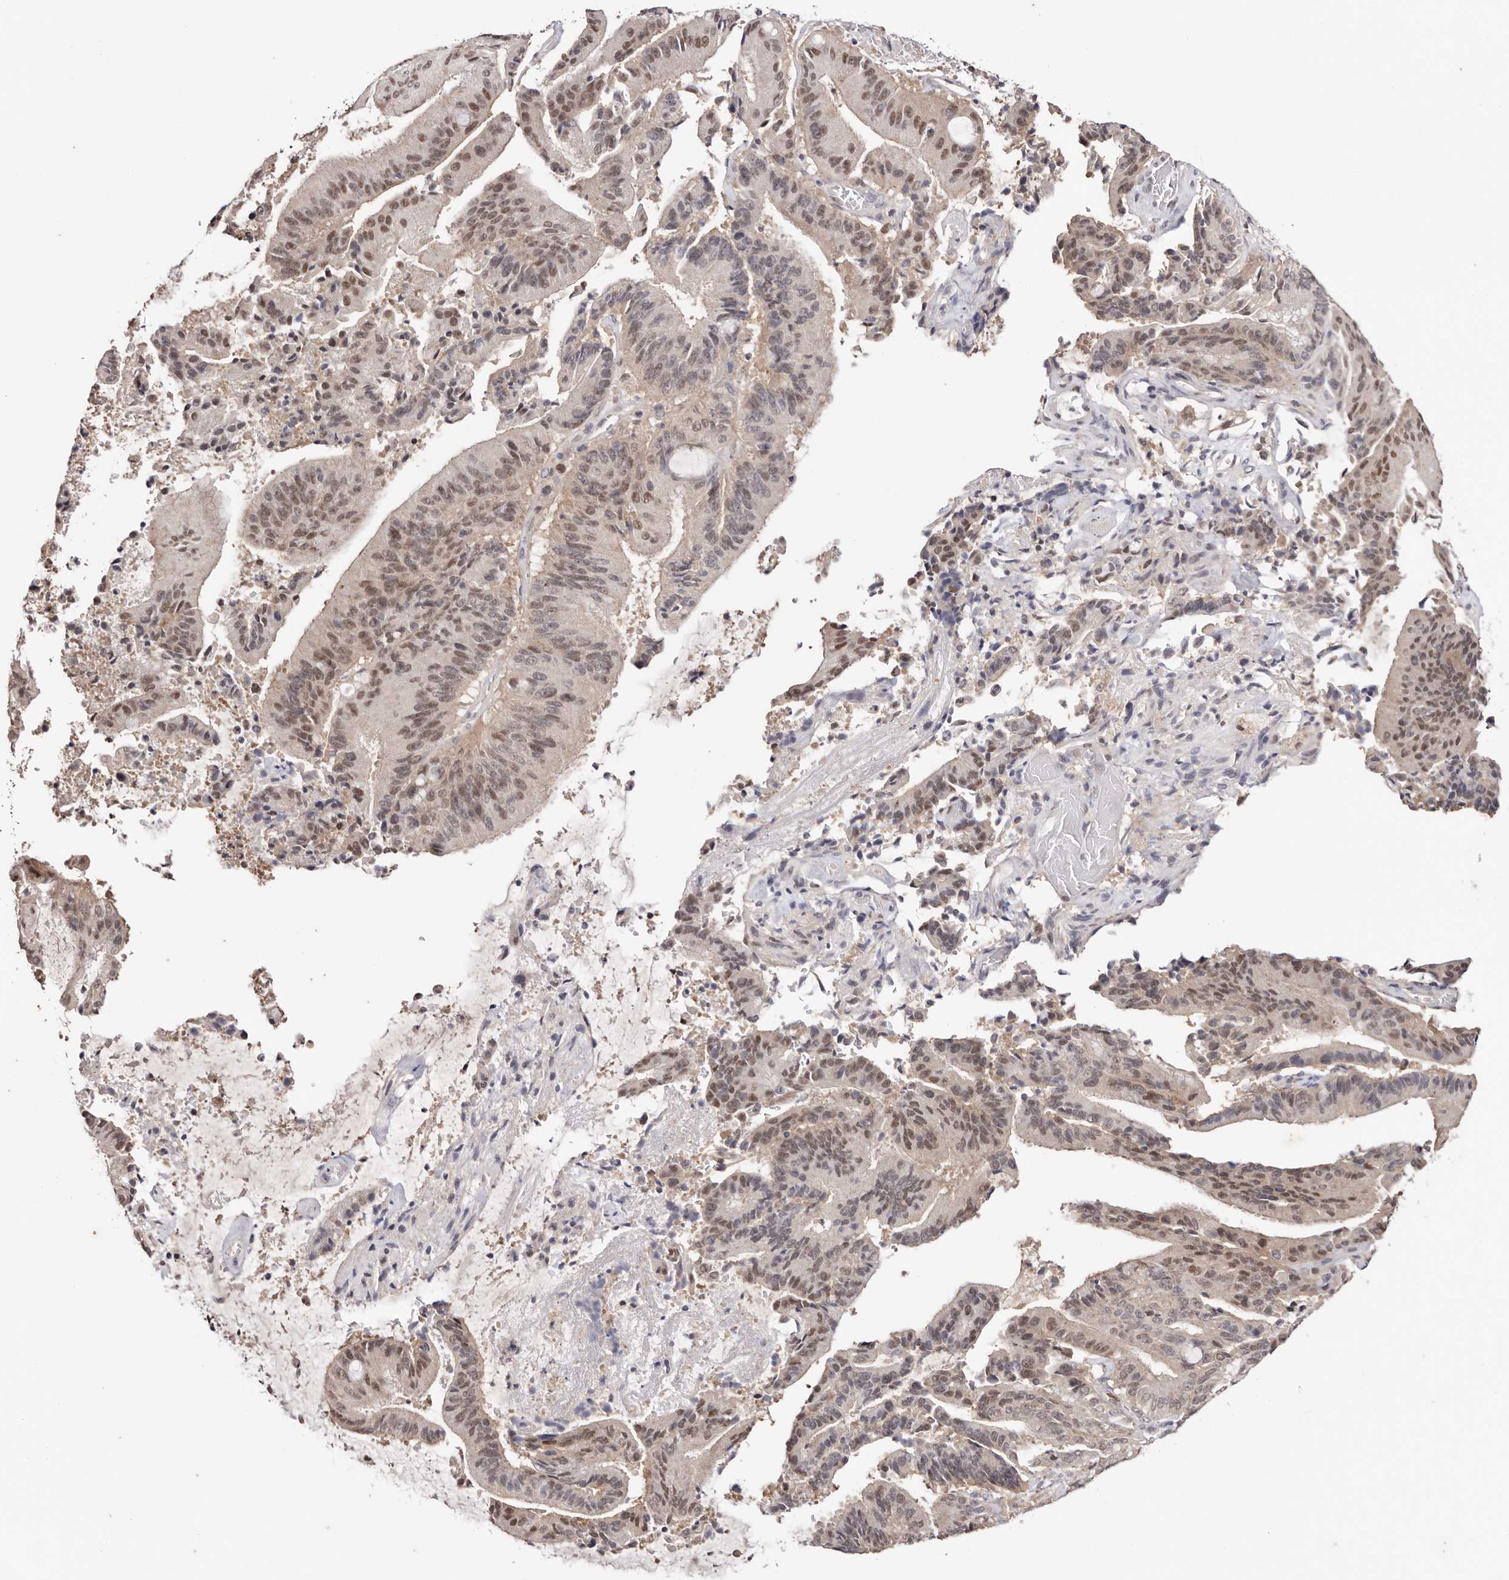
{"staining": {"intensity": "moderate", "quantity": ">75%", "location": "nuclear"}, "tissue": "liver cancer", "cell_type": "Tumor cells", "image_type": "cancer", "snomed": [{"axis": "morphology", "description": "Normal tissue, NOS"}, {"axis": "morphology", "description": "Cholangiocarcinoma"}, {"axis": "topography", "description": "Liver"}, {"axis": "topography", "description": "Peripheral nerve tissue"}], "caption": "Liver cancer stained with DAB (3,3'-diaminobenzidine) immunohistochemistry (IHC) displays medium levels of moderate nuclear expression in about >75% of tumor cells.", "gene": "TYW3", "patient": {"sex": "female", "age": 73}}